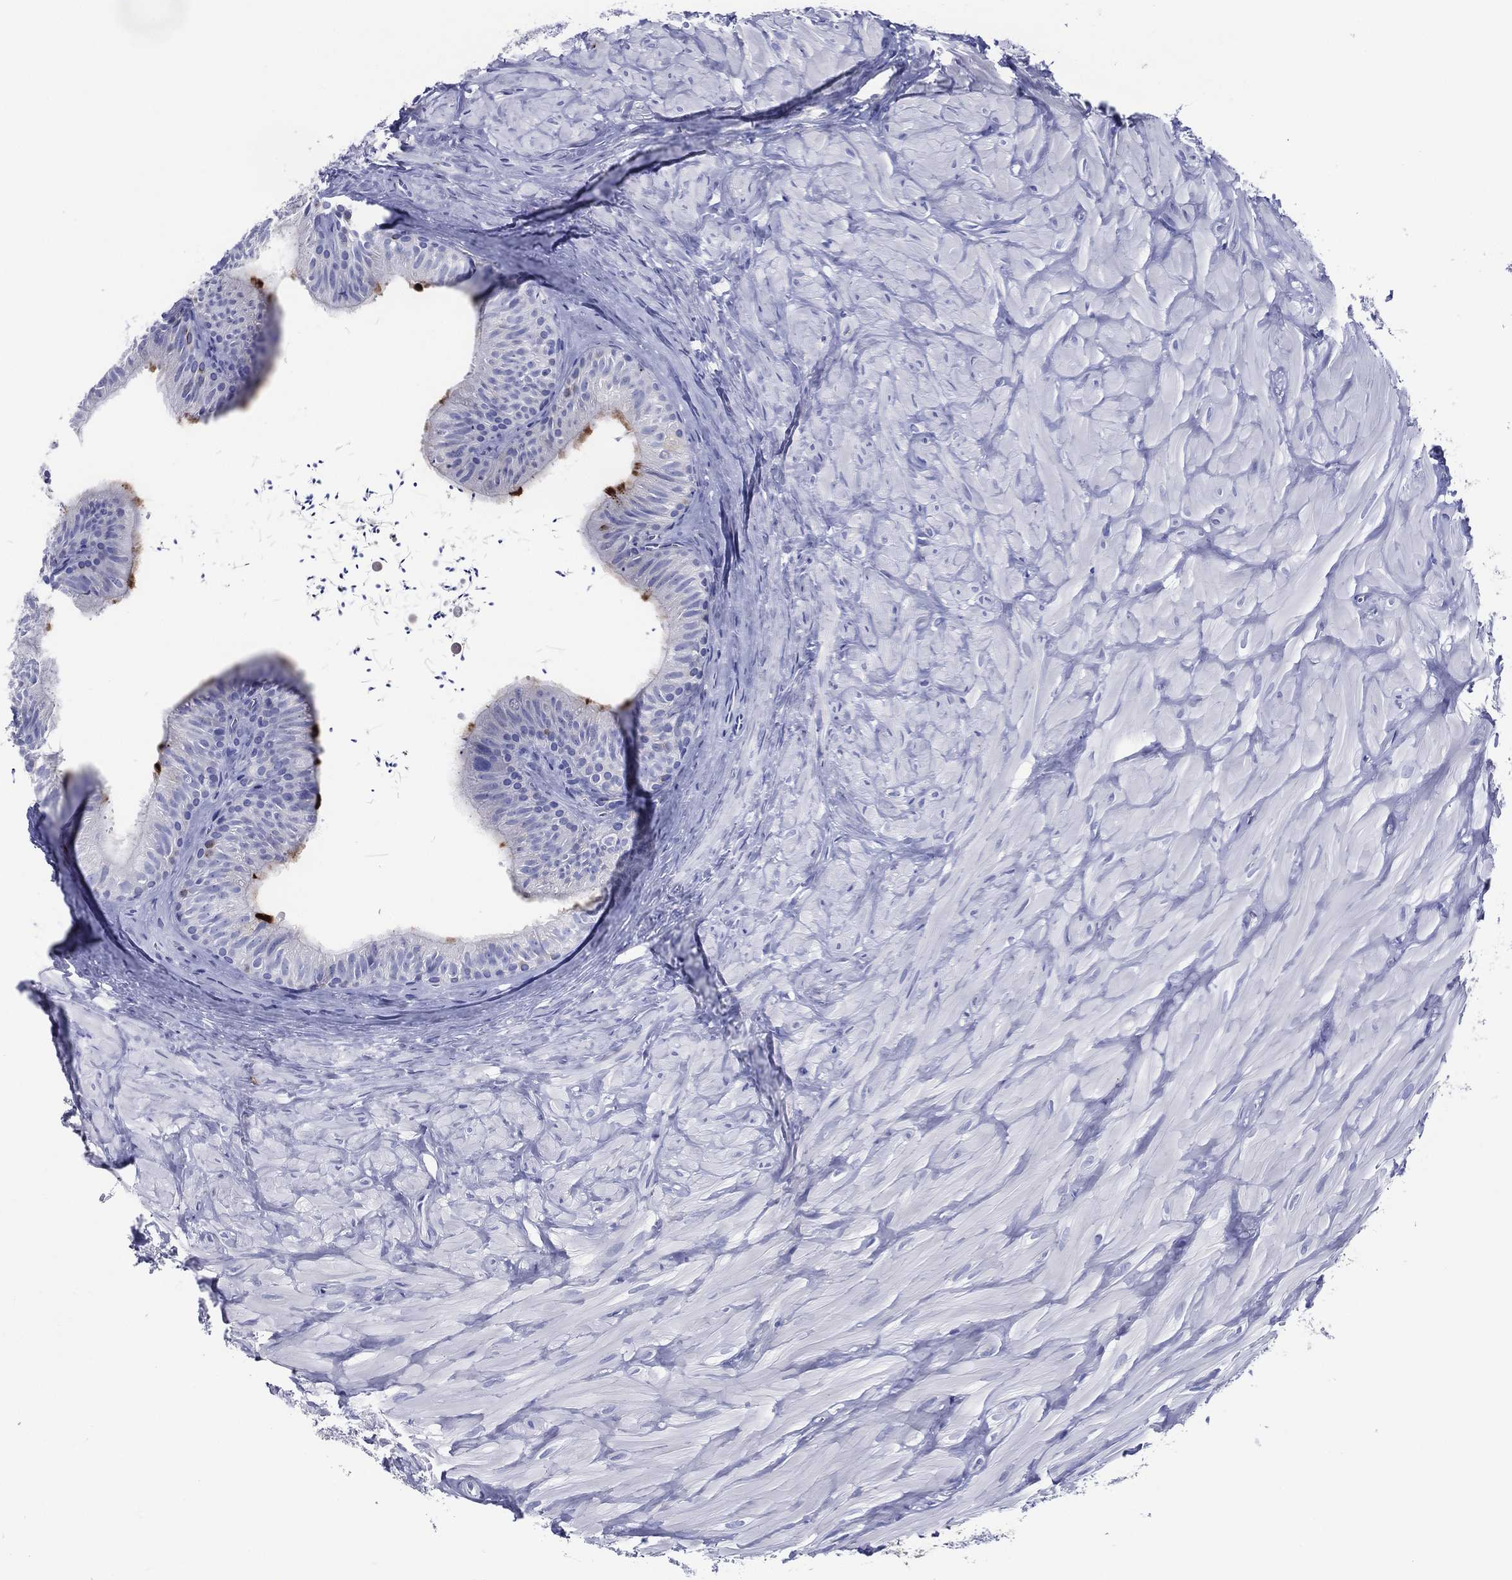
{"staining": {"intensity": "strong", "quantity": "<25%", "location": "cytoplasmic/membranous"}, "tissue": "epididymis", "cell_type": "Glandular cells", "image_type": "normal", "snomed": [{"axis": "morphology", "description": "Normal tissue, NOS"}, {"axis": "topography", "description": "Epididymis"}], "caption": "Strong cytoplasmic/membranous positivity for a protein is appreciated in approximately <25% of glandular cells of normal epididymis using immunohistochemistry.", "gene": "ACE2", "patient": {"sex": "male", "age": 32}}